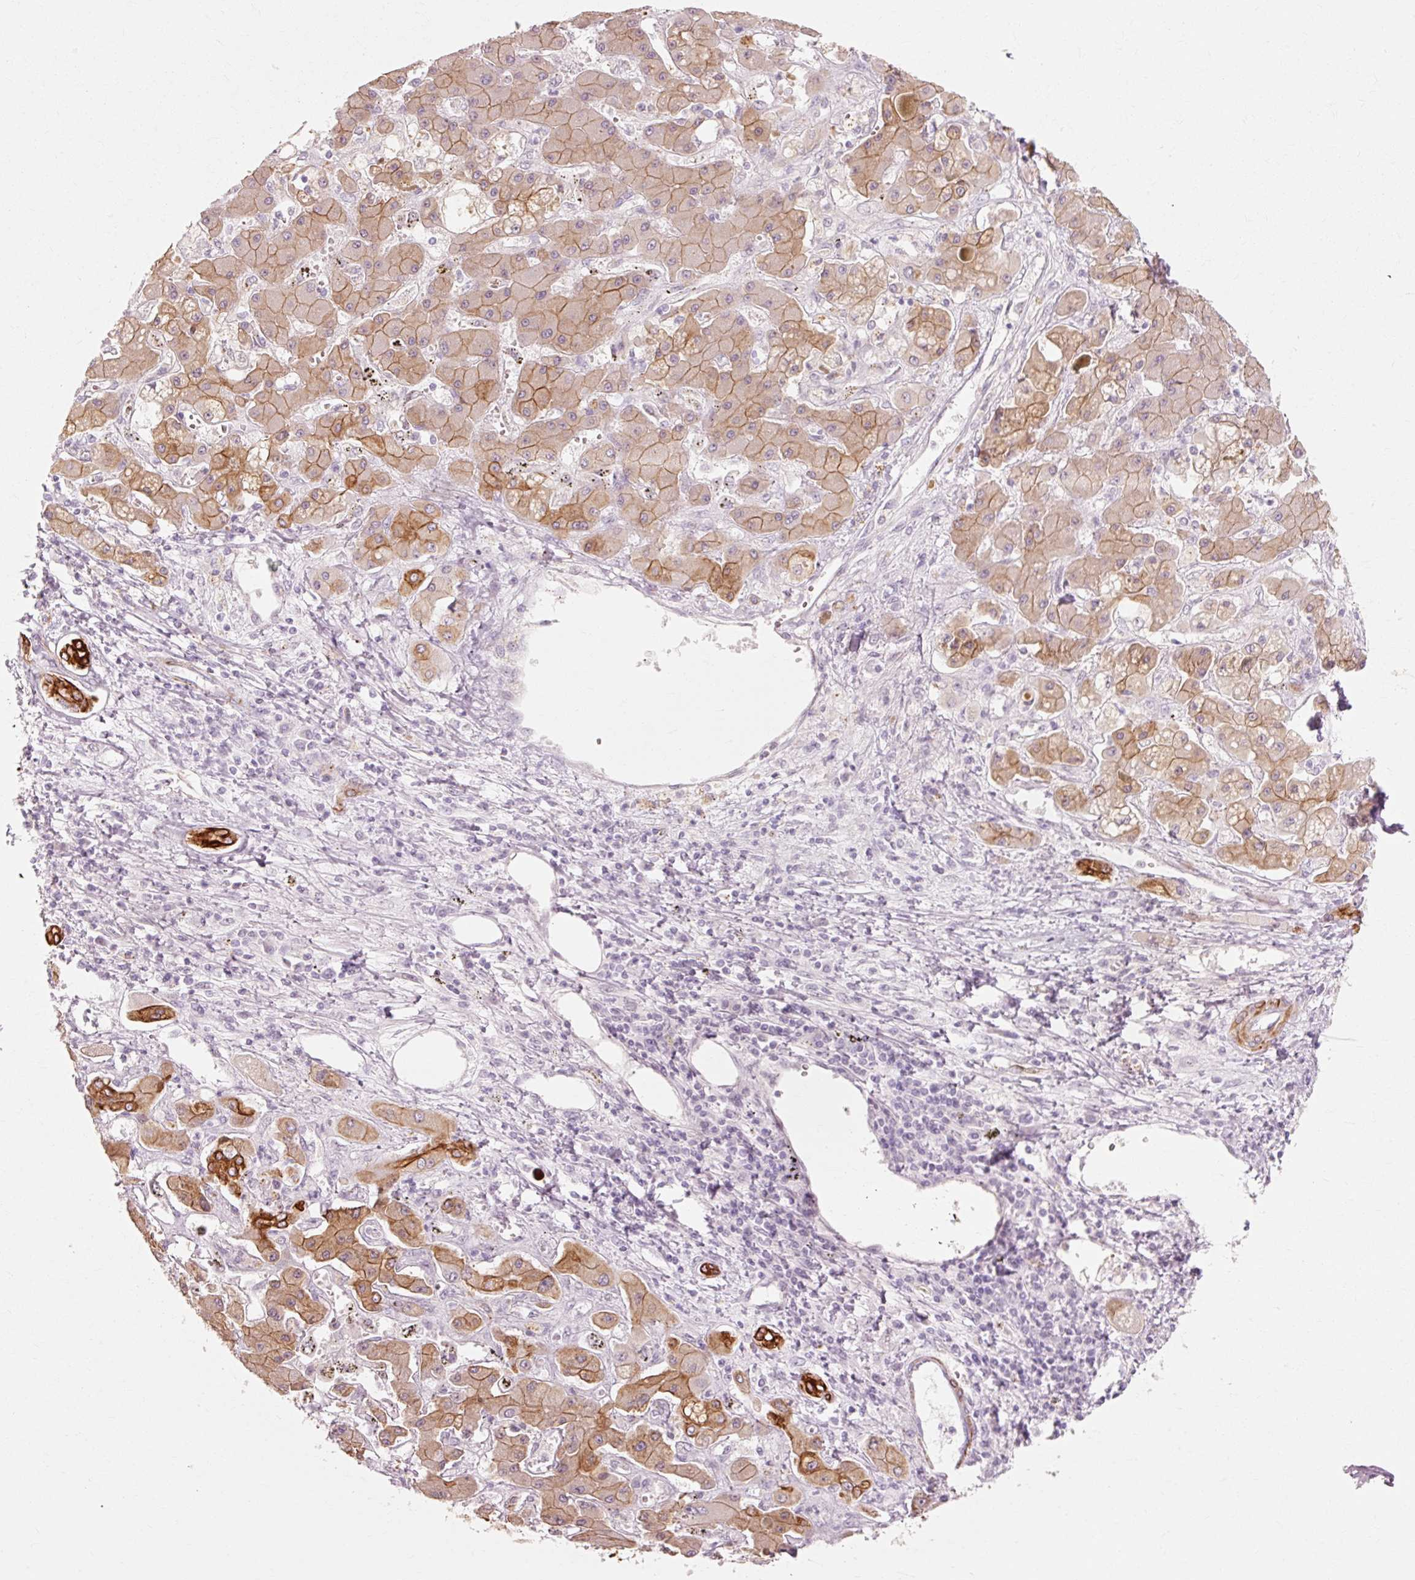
{"staining": {"intensity": "moderate", "quantity": ">75%", "location": "cytoplasmic/membranous"}, "tissue": "liver cancer", "cell_type": "Tumor cells", "image_type": "cancer", "snomed": [{"axis": "morphology", "description": "Cholangiocarcinoma"}, {"axis": "topography", "description": "Liver"}], "caption": "Moderate cytoplasmic/membranous staining for a protein is appreciated in approximately >75% of tumor cells of cholangiocarcinoma (liver) using IHC.", "gene": "TRIM73", "patient": {"sex": "male", "age": 67}}